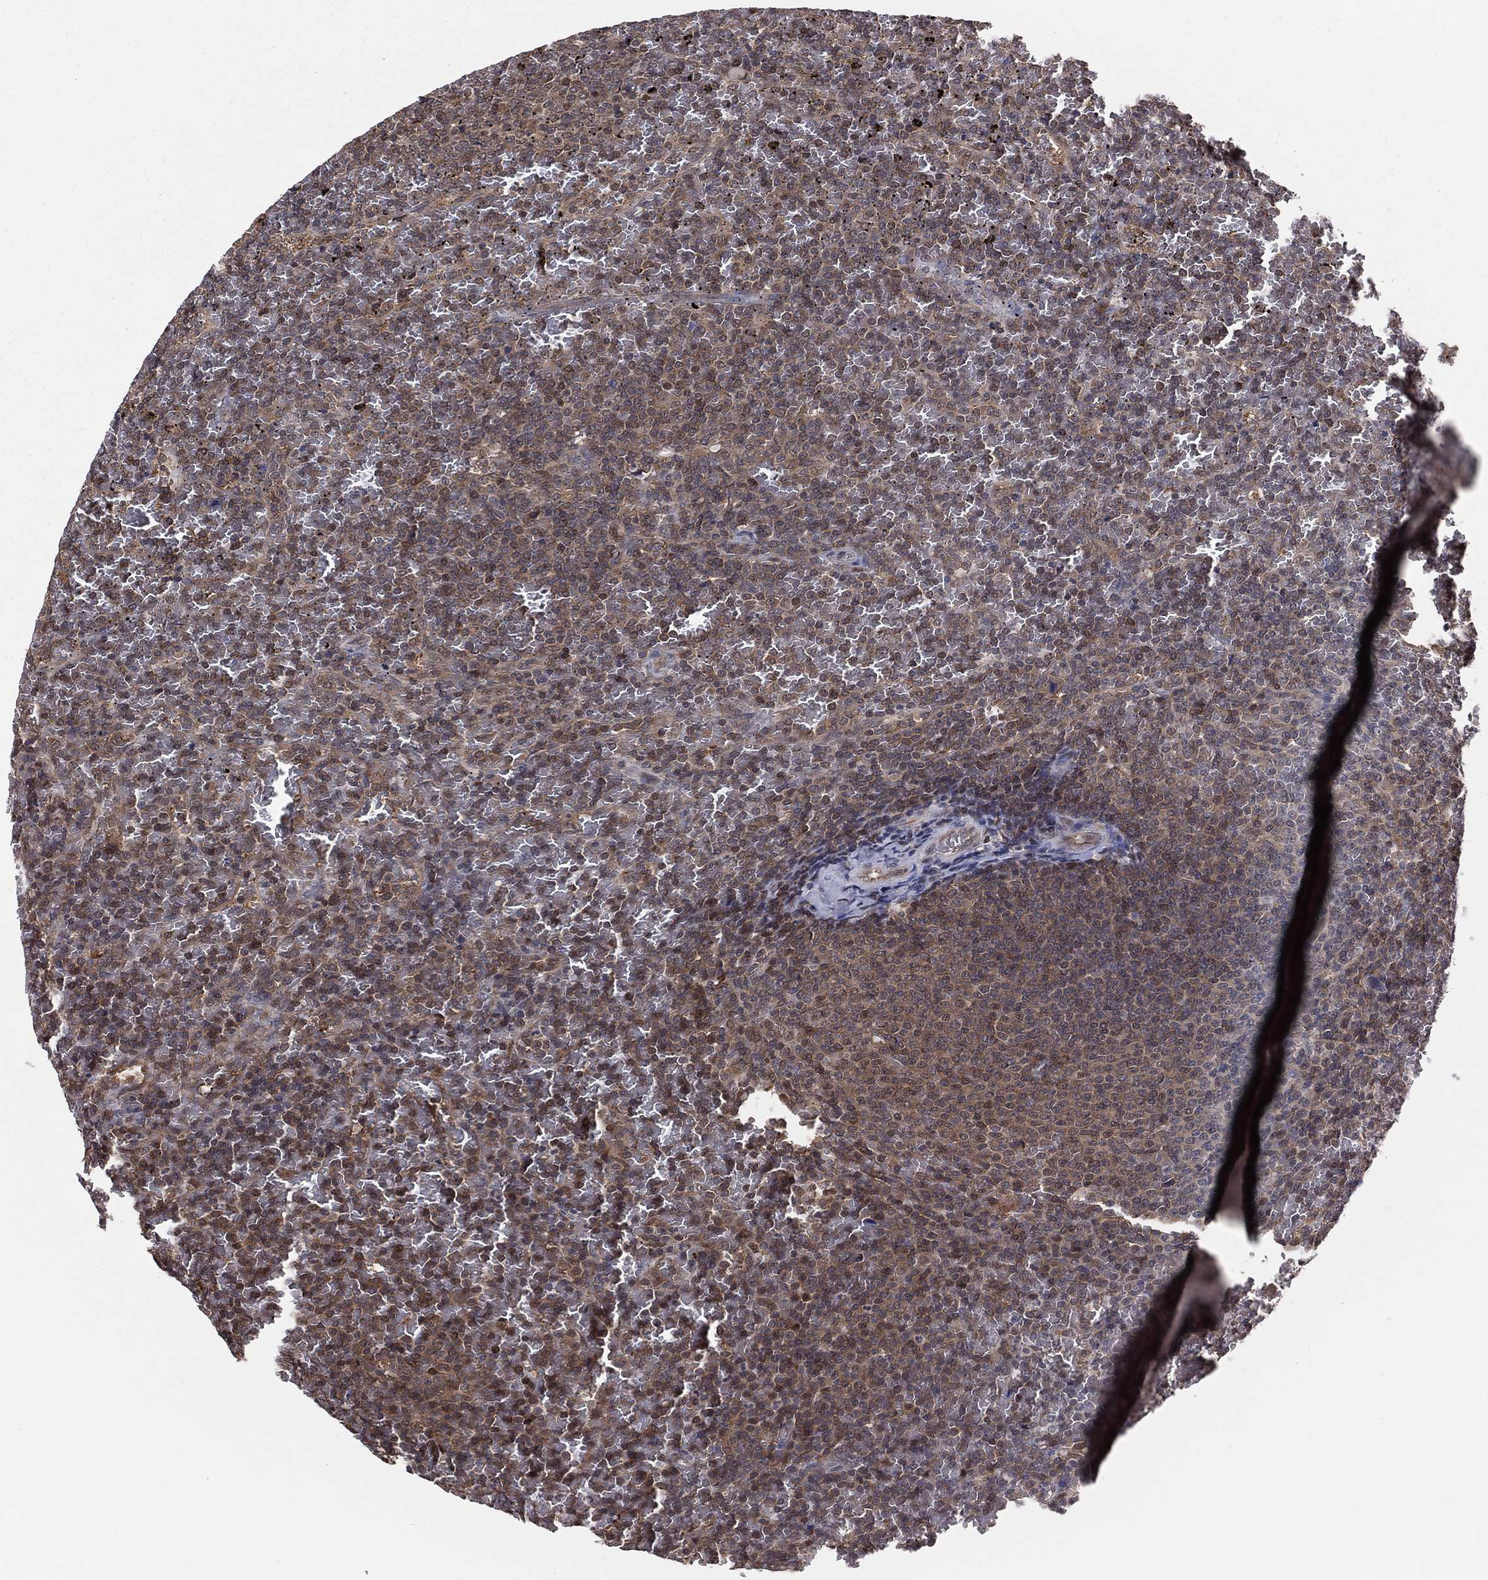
{"staining": {"intensity": "moderate", "quantity": "<25%", "location": "cytoplasmic/membranous,nuclear"}, "tissue": "lymphoma", "cell_type": "Tumor cells", "image_type": "cancer", "snomed": [{"axis": "morphology", "description": "Malignant lymphoma, non-Hodgkin's type, Low grade"}, {"axis": "topography", "description": "Spleen"}], "caption": "This photomicrograph demonstrates immunohistochemistry staining of human low-grade malignant lymphoma, non-Hodgkin's type, with low moderate cytoplasmic/membranous and nuclear staining in approximately <25% of tumor cells.", "gene": "ICOSLG", "patient": {"sex": "female", "age": 77}}